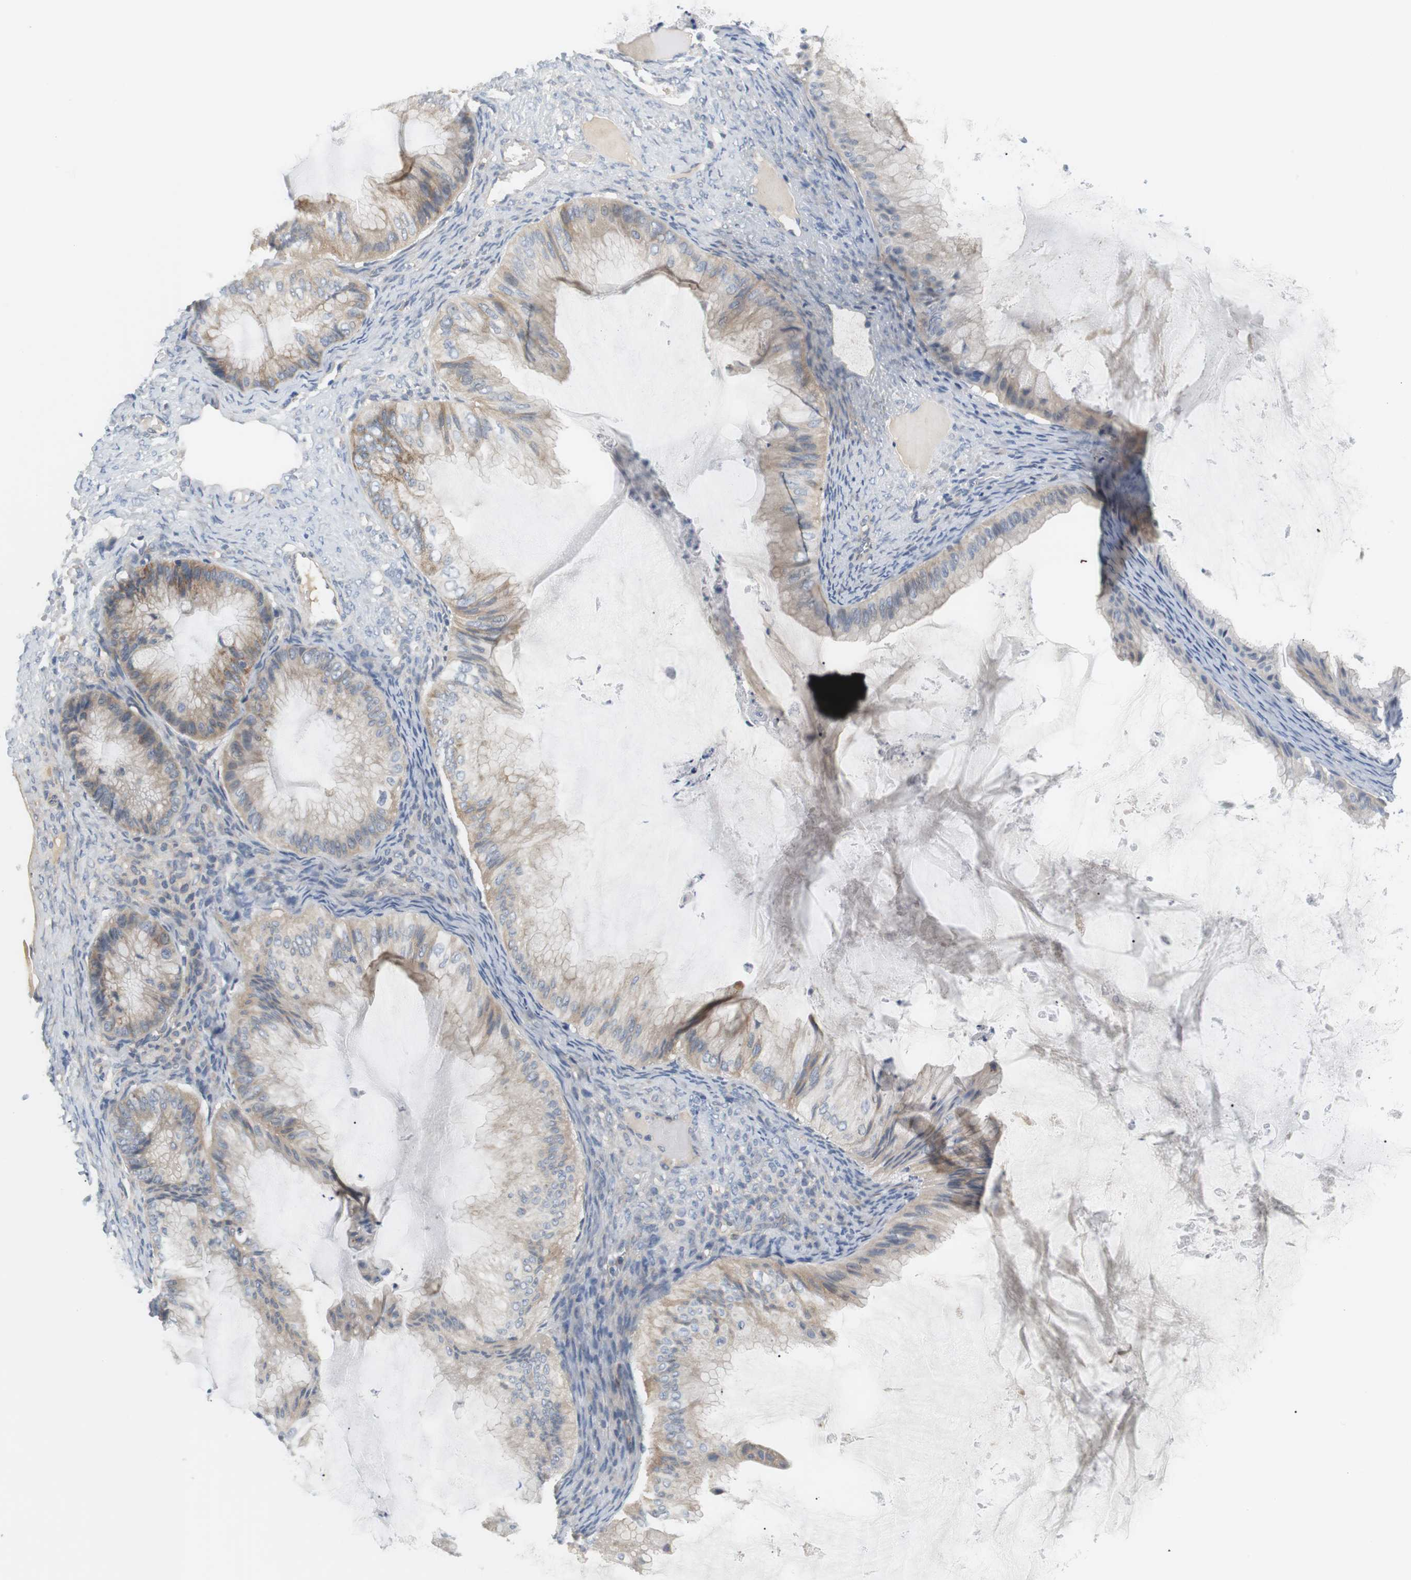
{"staining": {"intensity": "moderate", "quantity": "25%-75%", "location": "cytoplasmic/membranous"}, "tissue": "ovarian cancer", "cell_type": "Tumor cells", "image_type": "cancer", "snomed": [{"axis": "morphology", "description": "Cystadenocarcinoma, mucinous, NOS"}, {"axis": "topography", "description": "Ovary"}], "caption": "Brown immunohistochemical staining in mucinous cystadenocarcinoma (ovarian) demonstrates moderate cytoplasmic/membranous positivity in about 25%-75% of tumor cells. (DAB (3,3'-diaminobenzidine) IHC with brightfield microscopy, high magnification).", "gene": "EVA1C", "patient": {"sex": "female", "age": 61}}